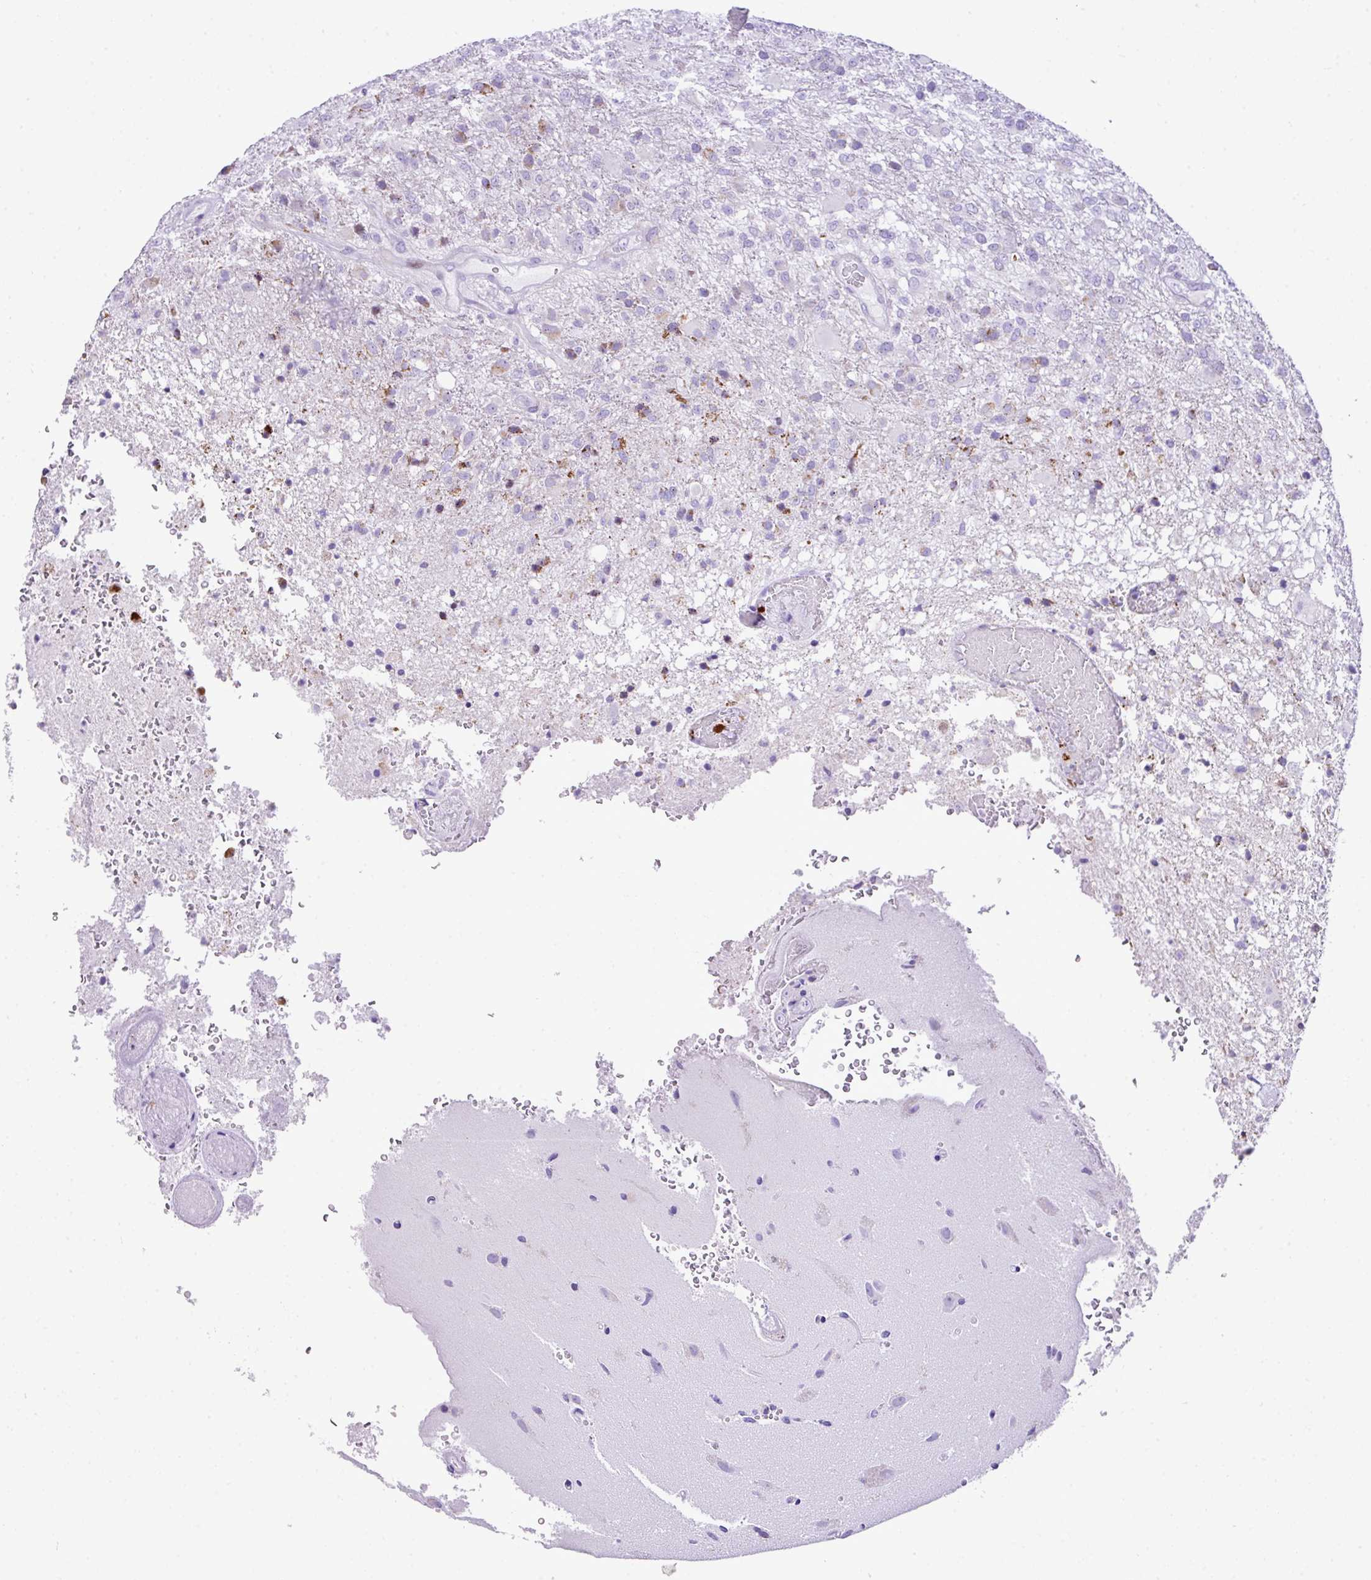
{"staining": {"intensity": "moderate", "quantity": "<25%", "location": "cytoplasmic/membranous"}, "tissue": "glioma", "cell_type": "Tumor cells", "image_type": "cancer", "snomed": [{"axis": "morphology", "description": "Glioma, malignant, High grade"}, {"axis": "topography", "description": "Brain"}], "caption": "This image demonstrates glioma stained with IHC to label a protein in brown. The cytoplasmic/membranous of tumor cells show moderate positivity for the protein. Nuclei are counter-stained blue.", "gene": "RCAN2", "patient": {"sex": "female", "age": 74}}